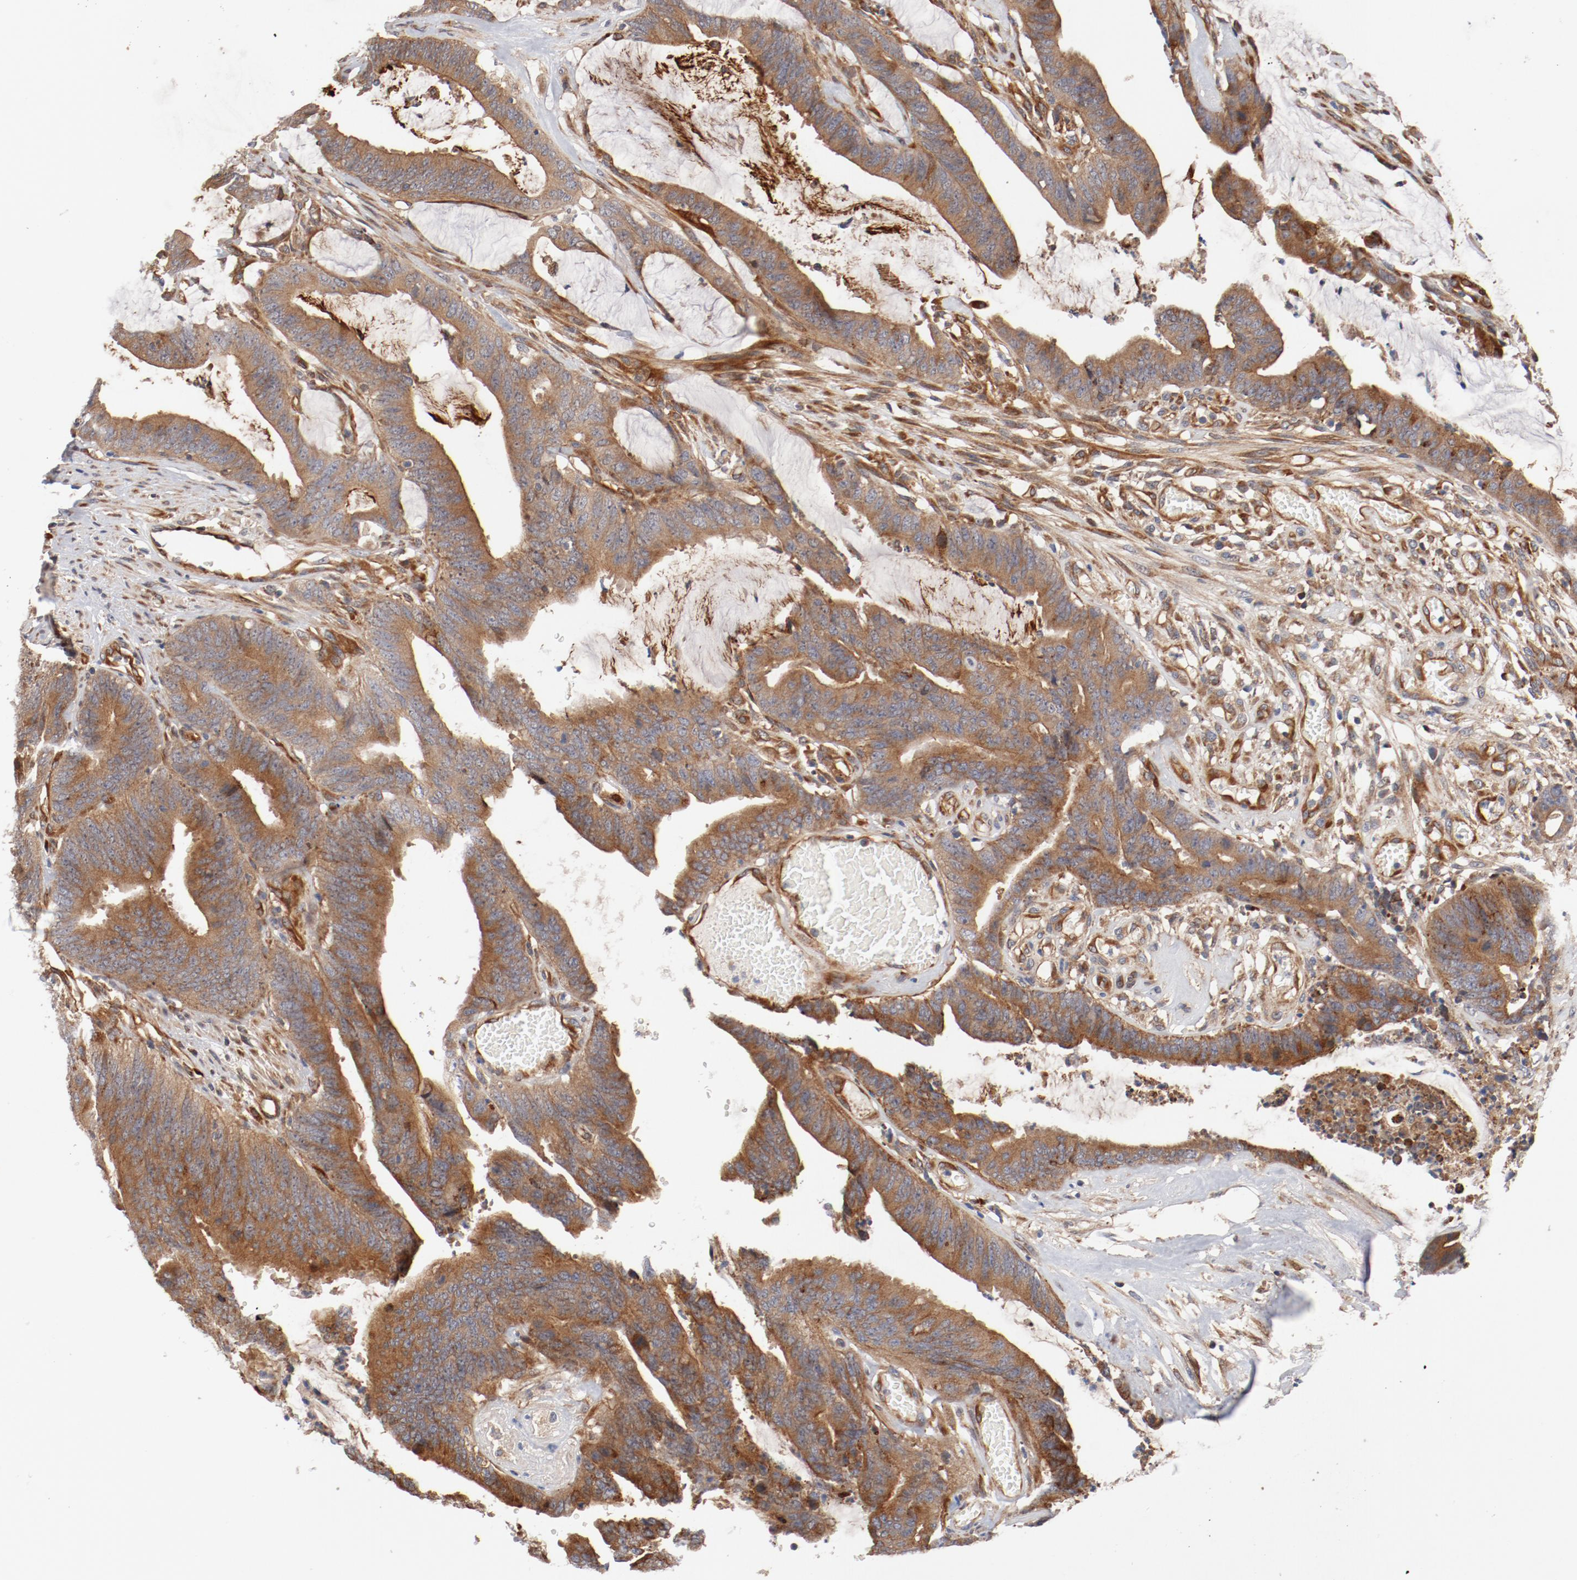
{"staining": {"intensity": "moderate", "quantity": ">75%", "location": "cytoplasmic/membranous"}, "tissue": "colorectal cancer", "cell_type": "Tumor cells", "image_type": "cancer", "snomed": [{"axis": "morphology", "description": "Adenocarcinoma, NOS"}, {"axis": "topography", "description": "Rectum"}], "caption": "Approximately >75% of tumor cells in colorectal cancer exhibit moderate cytoplasmic/membranous protein positivity as visualized by brown immunohistochemical staining.", "gene": "PITPNM2", "patient": {"sex": "female", "age": 66}}